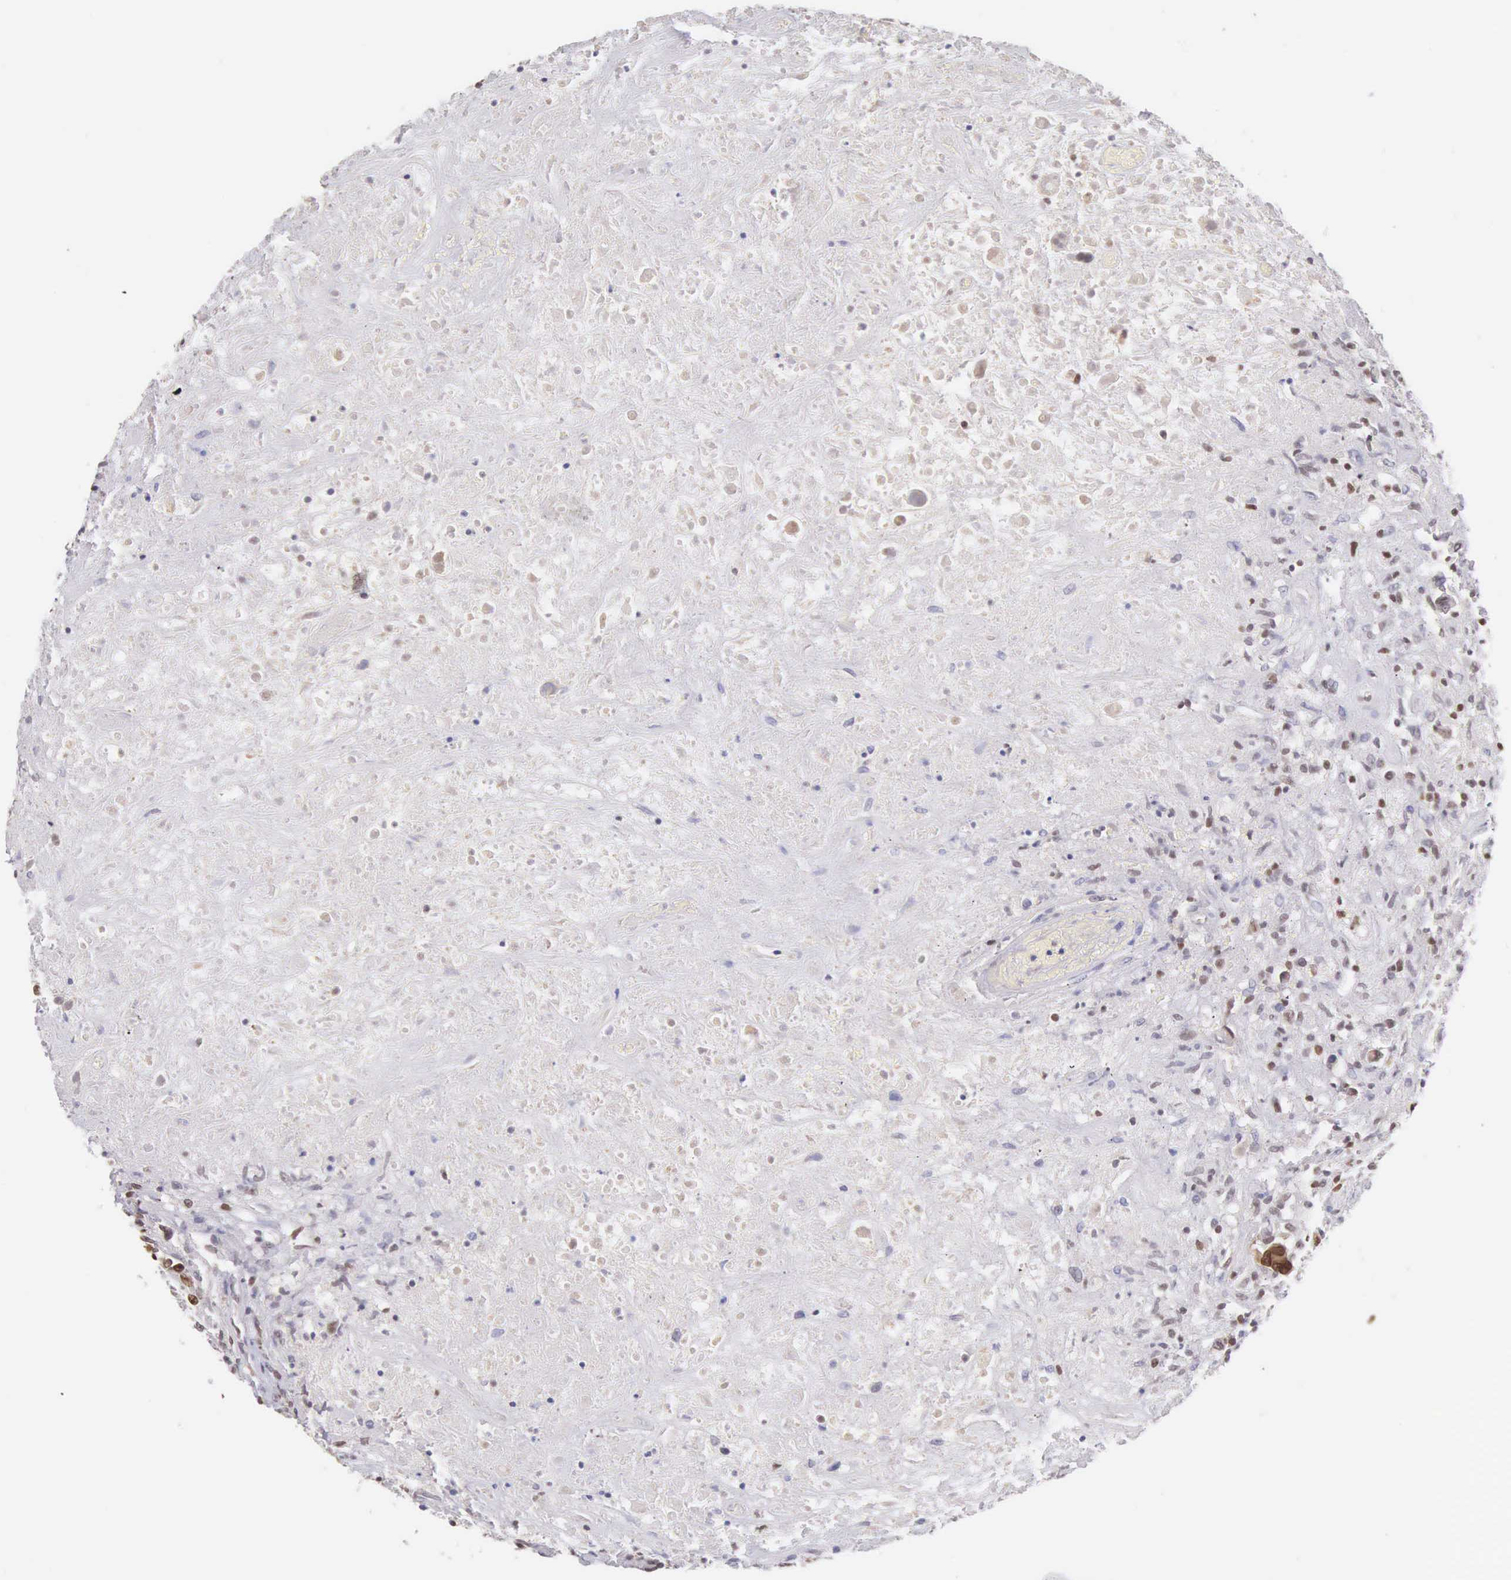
{"staining": {"intensity": "weak", "quantity": "25%-75%", "location": "nuclear"}, "tissue": "lymphoma", "cell_type": "Tumor cells", "image_type": "cancer", "snomed": [{"axis": "morphology", "description": "Hodgkin's disease, NOS"}, {"axis": "topography", "description": "Lymph node"}], "caption": "A micrograph of human Hodgkin's disease stained for a protein exhibits weak nuclear brown staining in tumor cells.", "gene": "VRK1", "patient": {"sex": "male", "age": 46}}